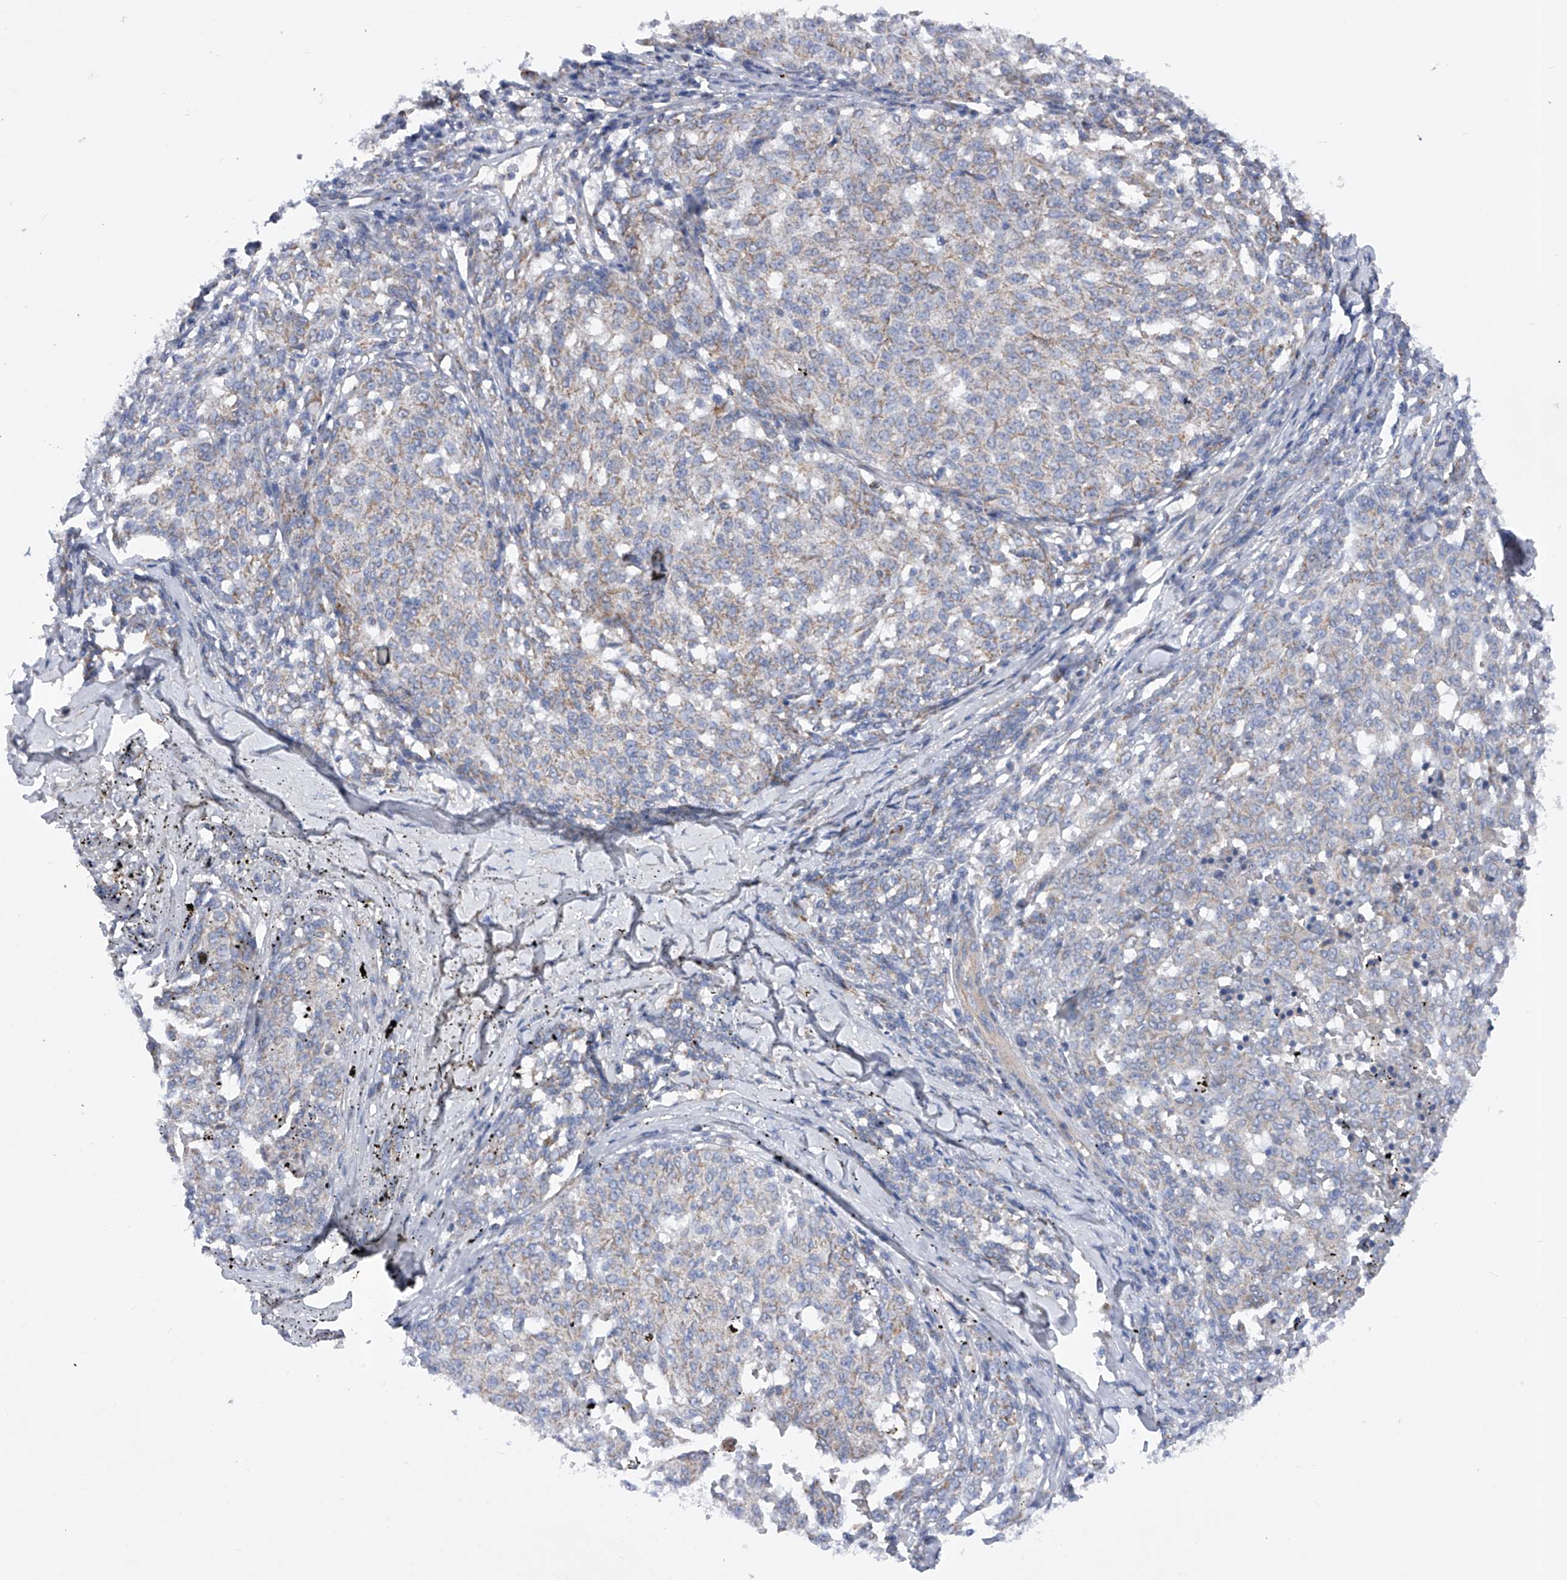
{"staining": {"intensity": "weak", "quantity": "<25%", "location": "cytoplasmic/membranous"}, "tissue": "melanoma", "cell_type": "Tumor cells", "image_type": "cancer", "snomed": [{"axis": "morphology", "description": "Malignant melanoma, NOS"}, {"axis": "topography", "description": "Skin"}], "caption": "Tumor cells show no significant protein positivity in melanoma.", "gene": "PDSS2", "patient": {"sex": "female", "age": 72}}